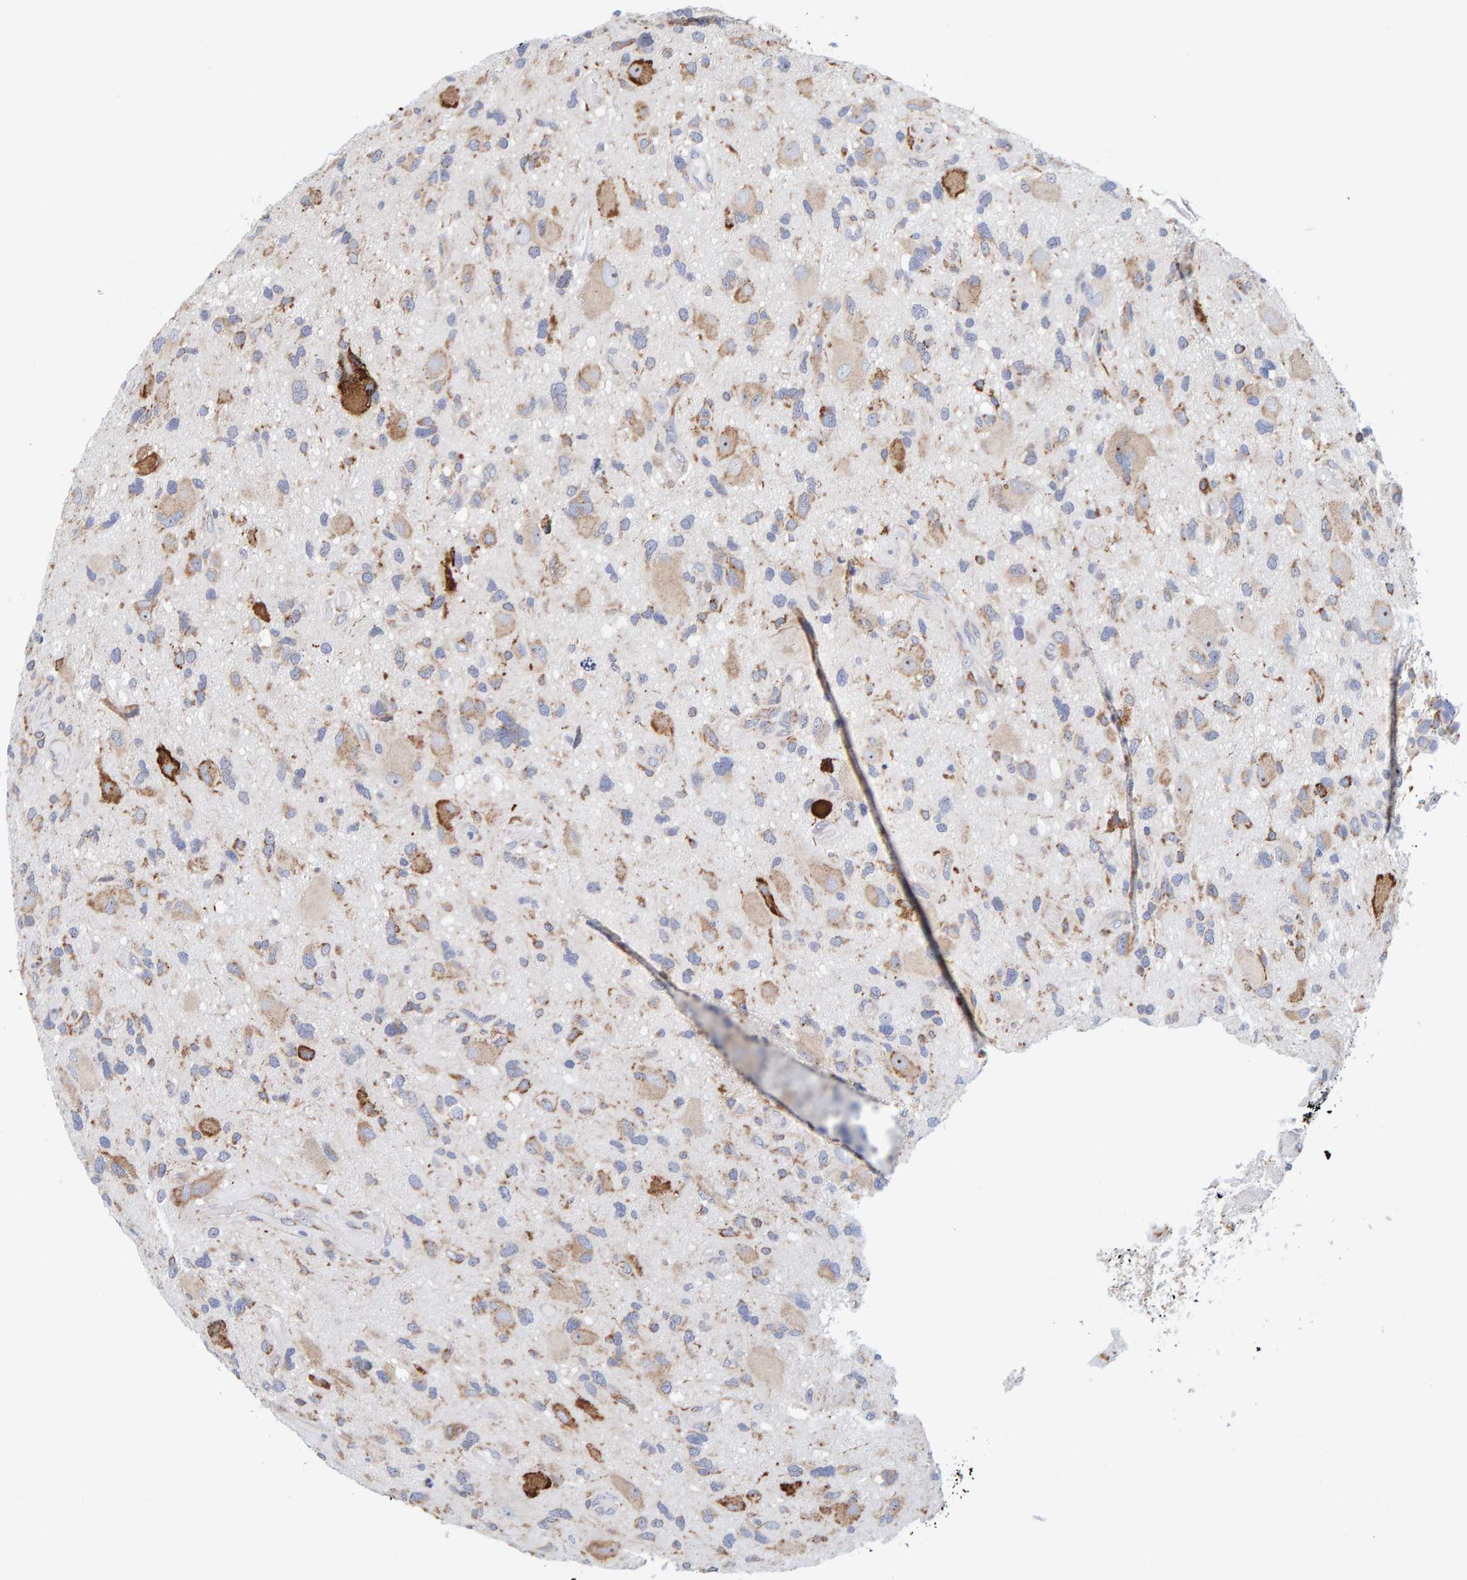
{"staining": {"intensity": "weak", "quantity": ">75%", "location": "cytoplasmic/membranous"}, "tissue": "glioma", "cell_type": "Tumor cells", "image_type": "cancer", "snomed": [{"axis": "morphology", "description": "Glioma, malignant, High grade"}, {"axis": "topography", "description": "Brain"}], "caption": "Tumor cells demonstrate low levels of weak cytoplasmic/membranous expression in about >75% of cells in high-grade glioma (malignant). (Brightfield microscopy of DAB IHC at high magnification).", "gene": "SGPL1", "patient": {"sex": "male", "age": 33}}